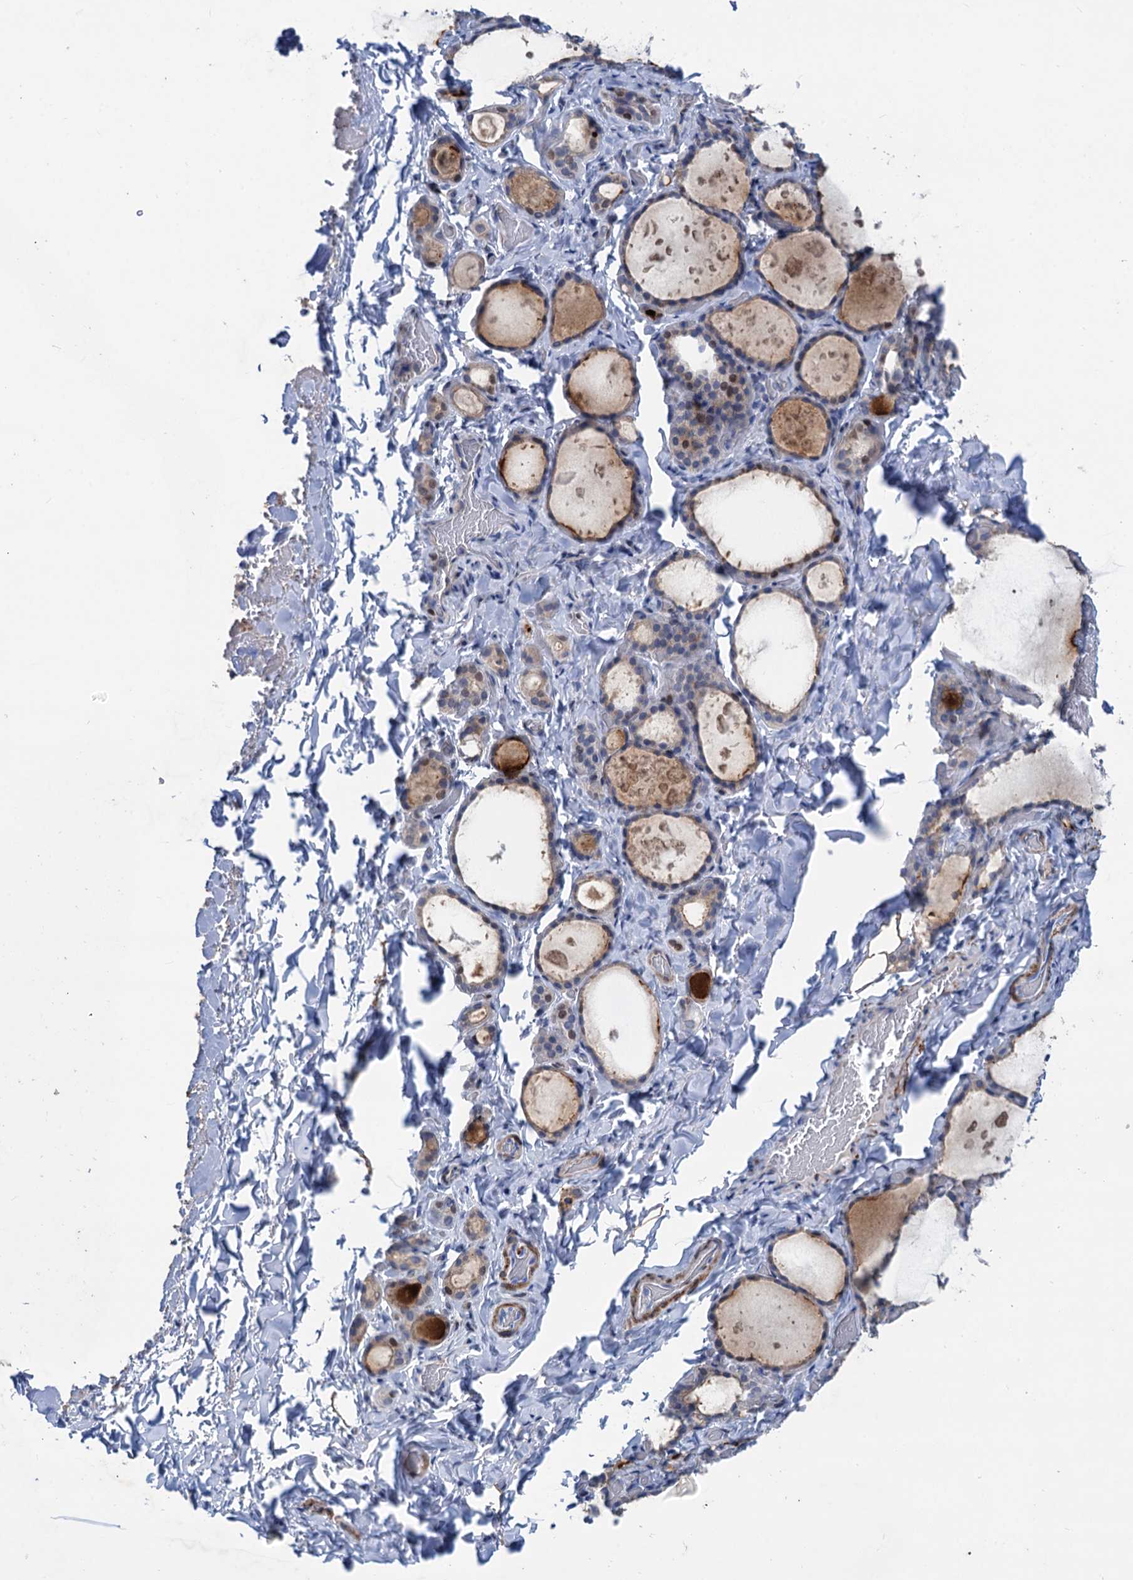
{"staining": {"intensity": "moderate", "quantity": "<25%", "location": "nuclear"}, "tissue": "thyroid gland", "cell_type": "Glandular cells", "image_type": "normal", "snomed": [{"axis": "morphology", "description": "Normal tissue, NOS"}, {"axis": "topography", "description": "Thyroid gland"}], "caption": "Normal thyroid gland demonstrates moderate nuclear expression in about <25% of glandular cells.", "gene": "ESYT3", "patient": {"sex": "female", "age": 44}}